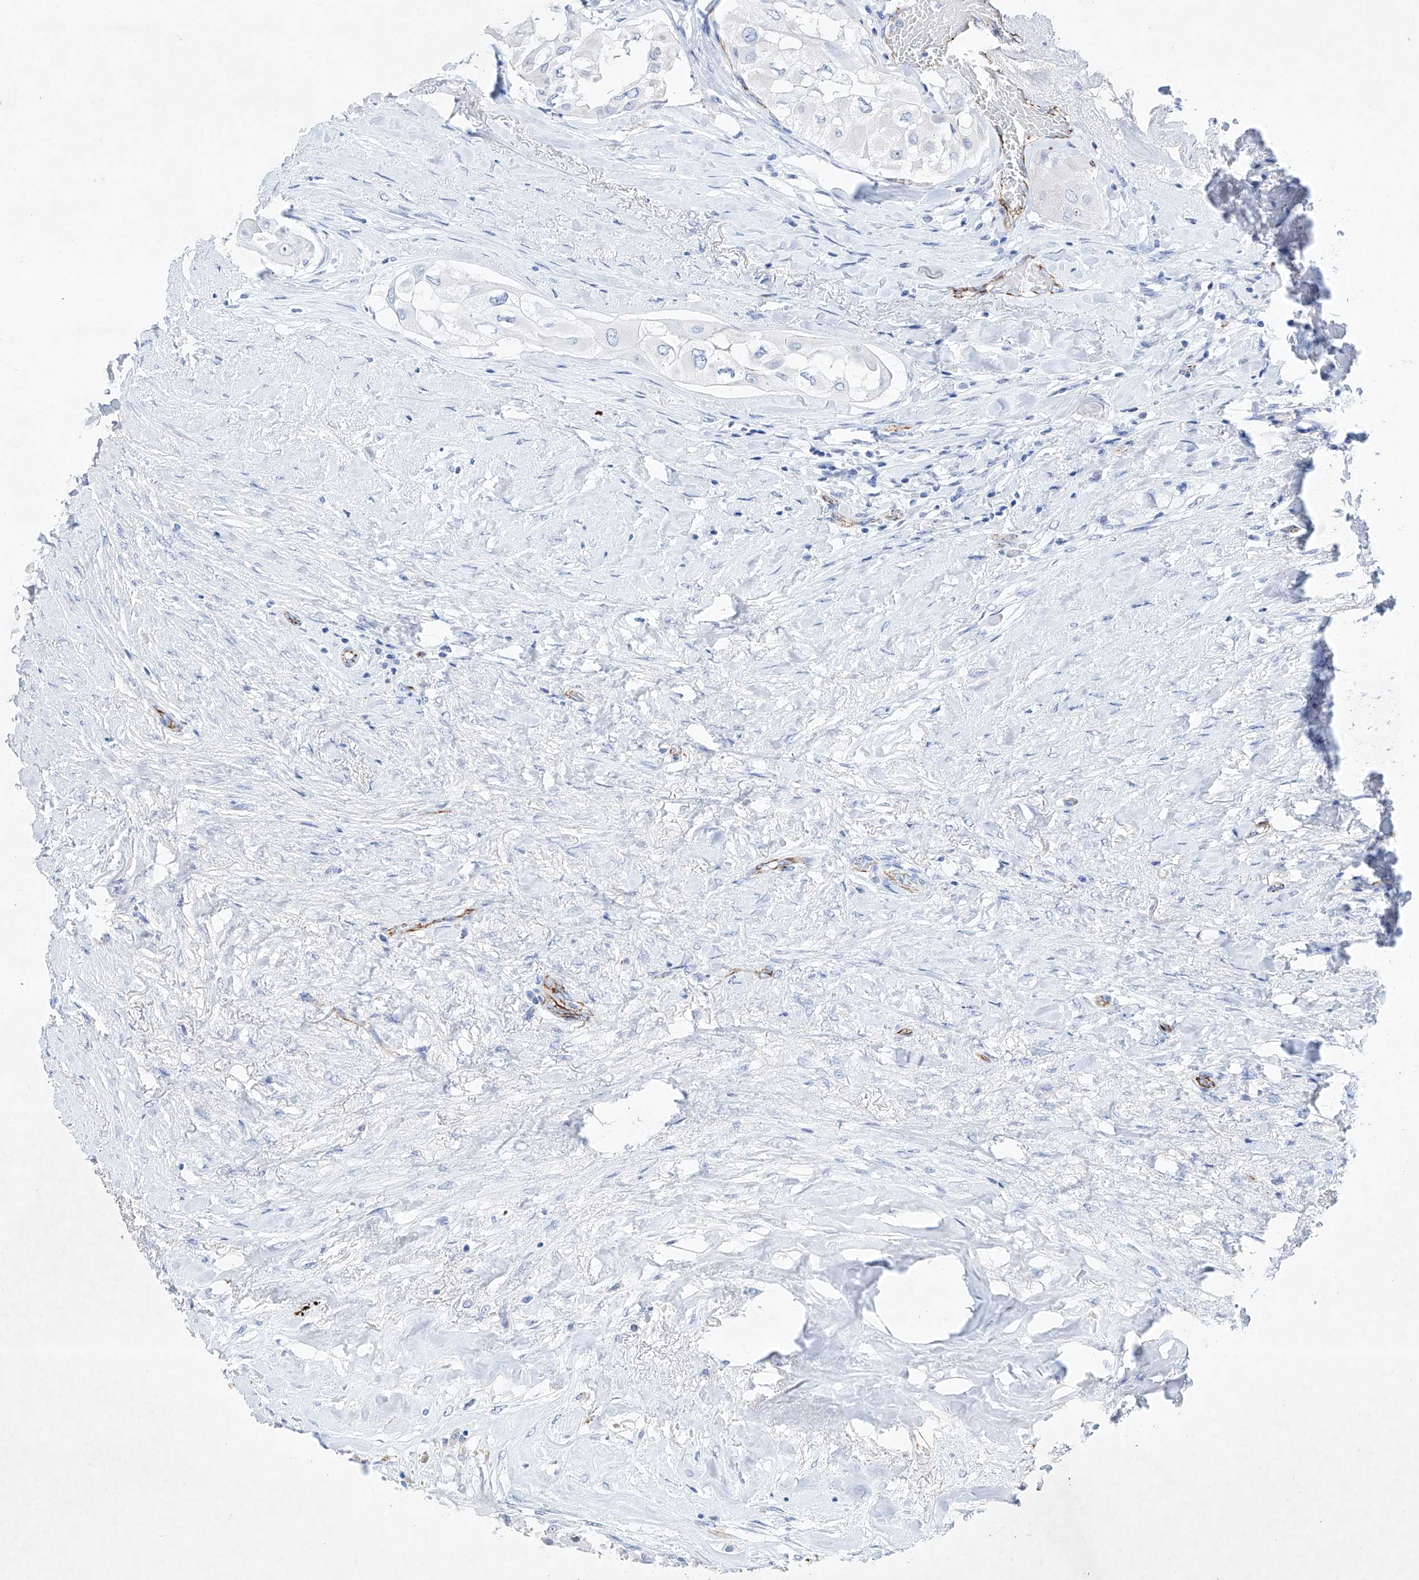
{"staining": {"intensity": "negative", "quantity": "none", "location": "none"}, "tissue": "thyroid cancer", "cell_type": "Tumor cells", "image_type": "cancer", "snomed": [{"axis": "morphology", "description": "Papillary adenocarcinoma, NOS"}, {"axis": "topography", "description": "Thyroid gland"}], "caption": "Immunohistochemical staining of human thyroid cancer exhibits no significant positivity in tumor cells.", "gene": "ETV7", "patient": {"sex": "female", "age": 59}}